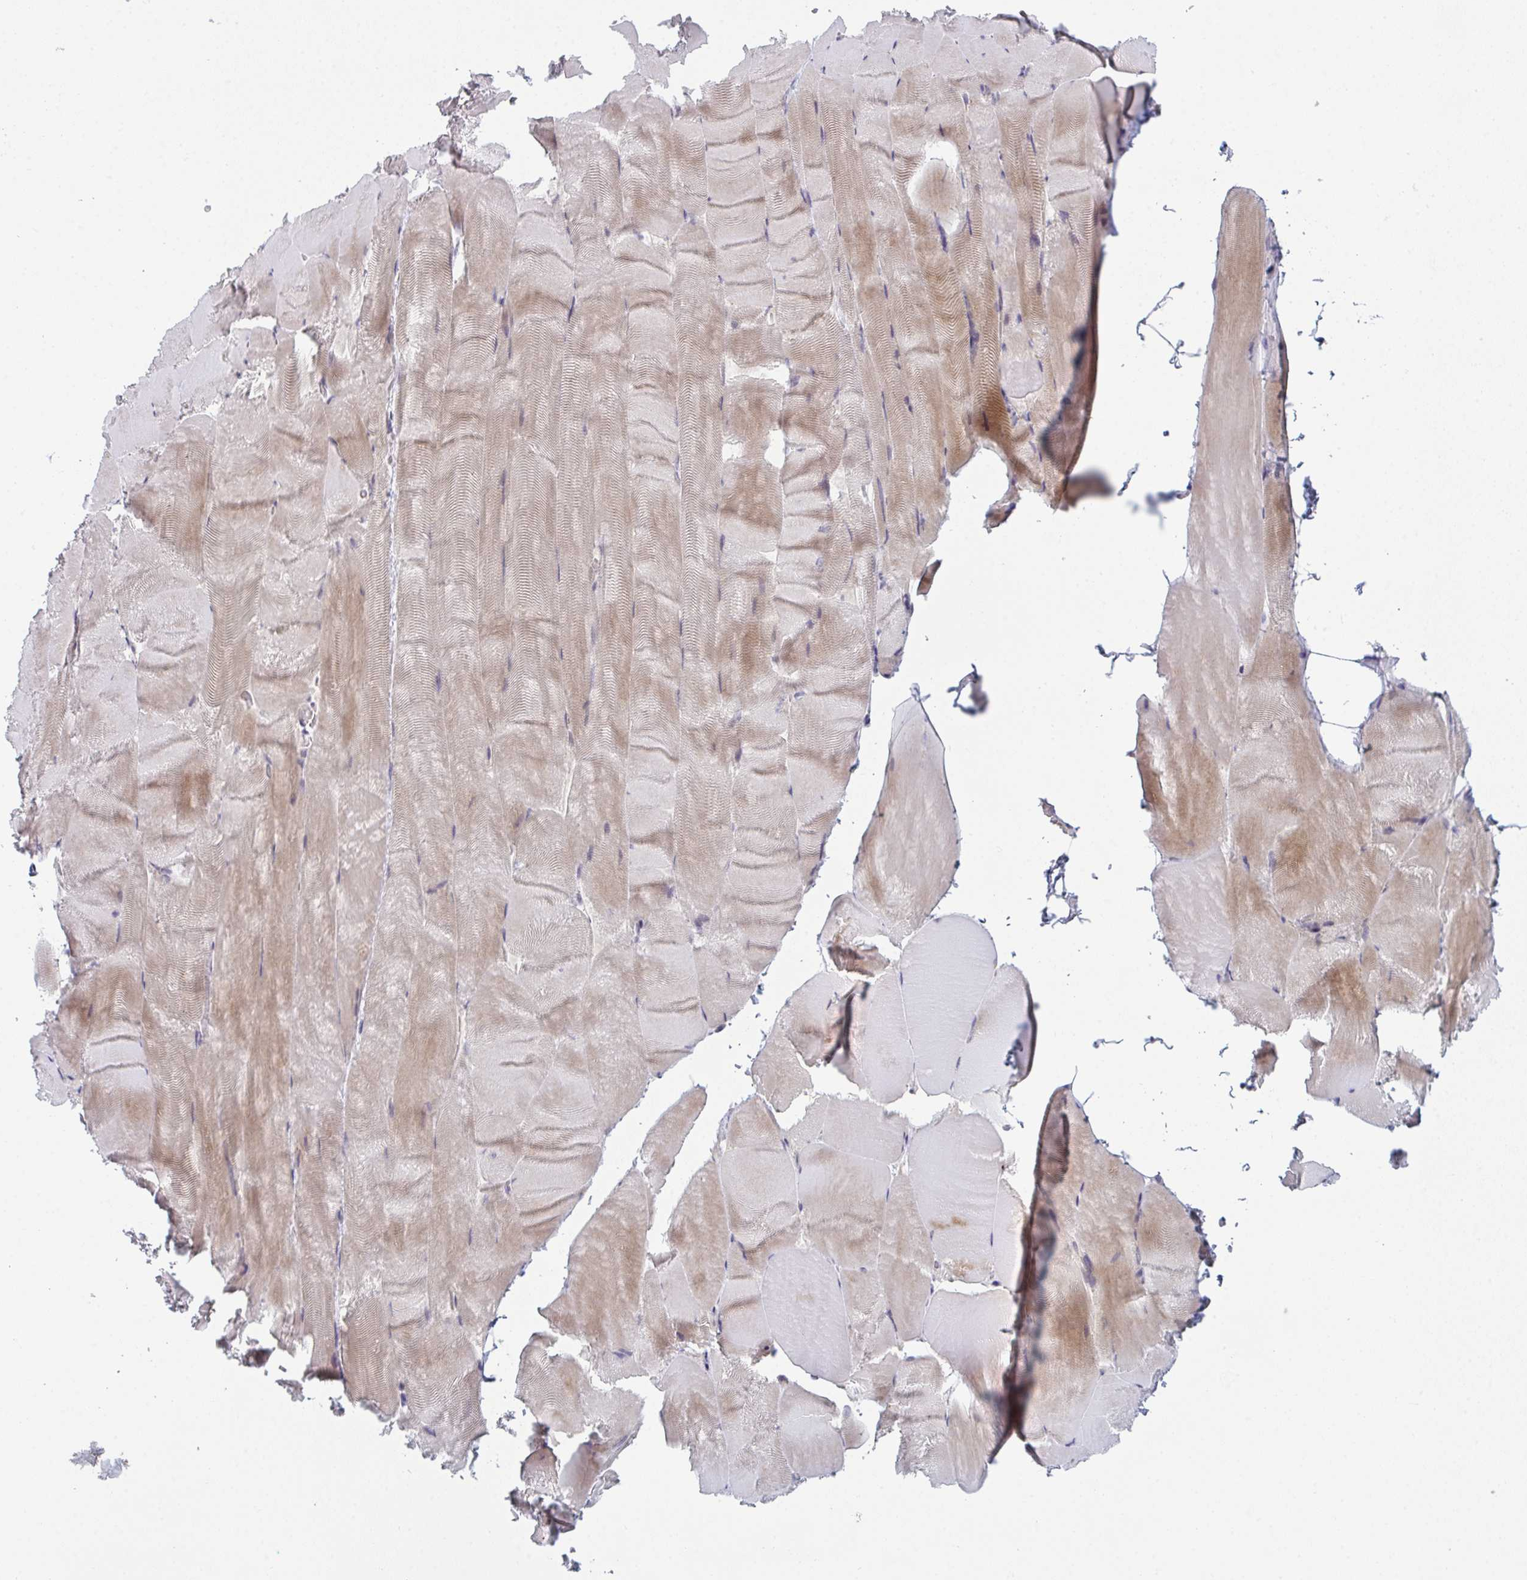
{"staining": {"intensity": "weak", "quantity": "25%-75%", "location": "cytoplasmic/membranous"}, "tissue": "skeletal muscle", "cell_type": "Myocytes", "image_type": "normal", "snomed": [{"axis": "morphology", "description": "Normal tissue, NOS"}, {"axis": "topography", "description": "Skeletal muscle"}], "caption": "A micrograph showing weak cytoplasmic/membranous staining in about 25%-75% of myocytes in normal skeletal muscle, as visualized by brown immunohistochemical staining.", "gene": "ZNF214", "patient": {"sex": "female", "age": 64}}